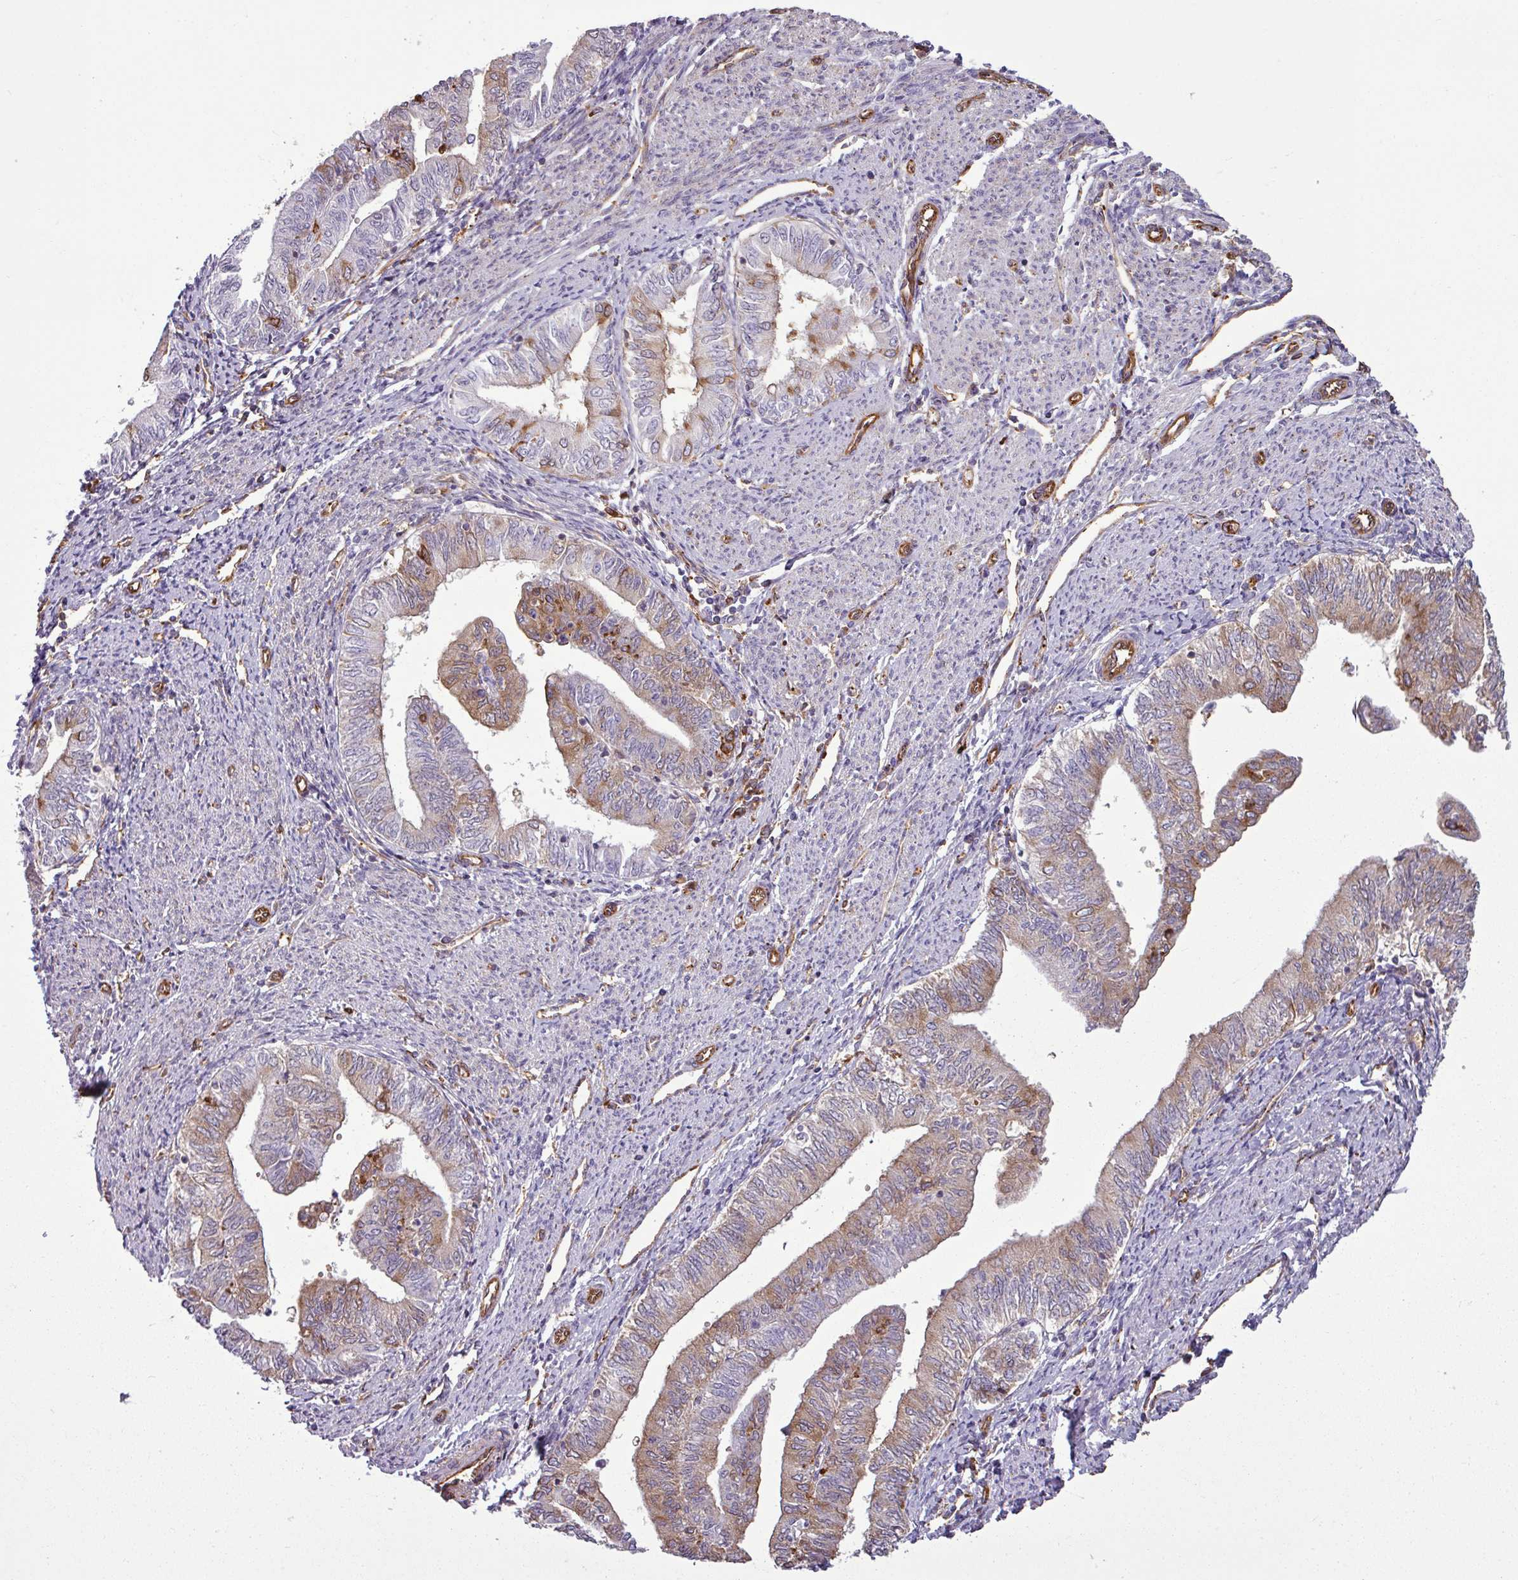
{"staining": {"intensity": "moderate", "quantity": "25%-75%", "location": "cytoplasmic/membranous"}, "tissue": "endometrial cancer", "cell_type": "Tumor cells", "image_type": "cancer", "snomed": [{"axis": "morphology", "description": "Adenocarcinoma, NOS"}, {"axis": "topography", "description": "Endometrium"}], "caption": "Moderate cytoplasmic/membranous positivity for a protein is appreciated in about 25%-75% of tumor cells of endometrial cancer using IHC.", "gene": "PACSIN2", "patient": {"sex": "female", "age": 66}}